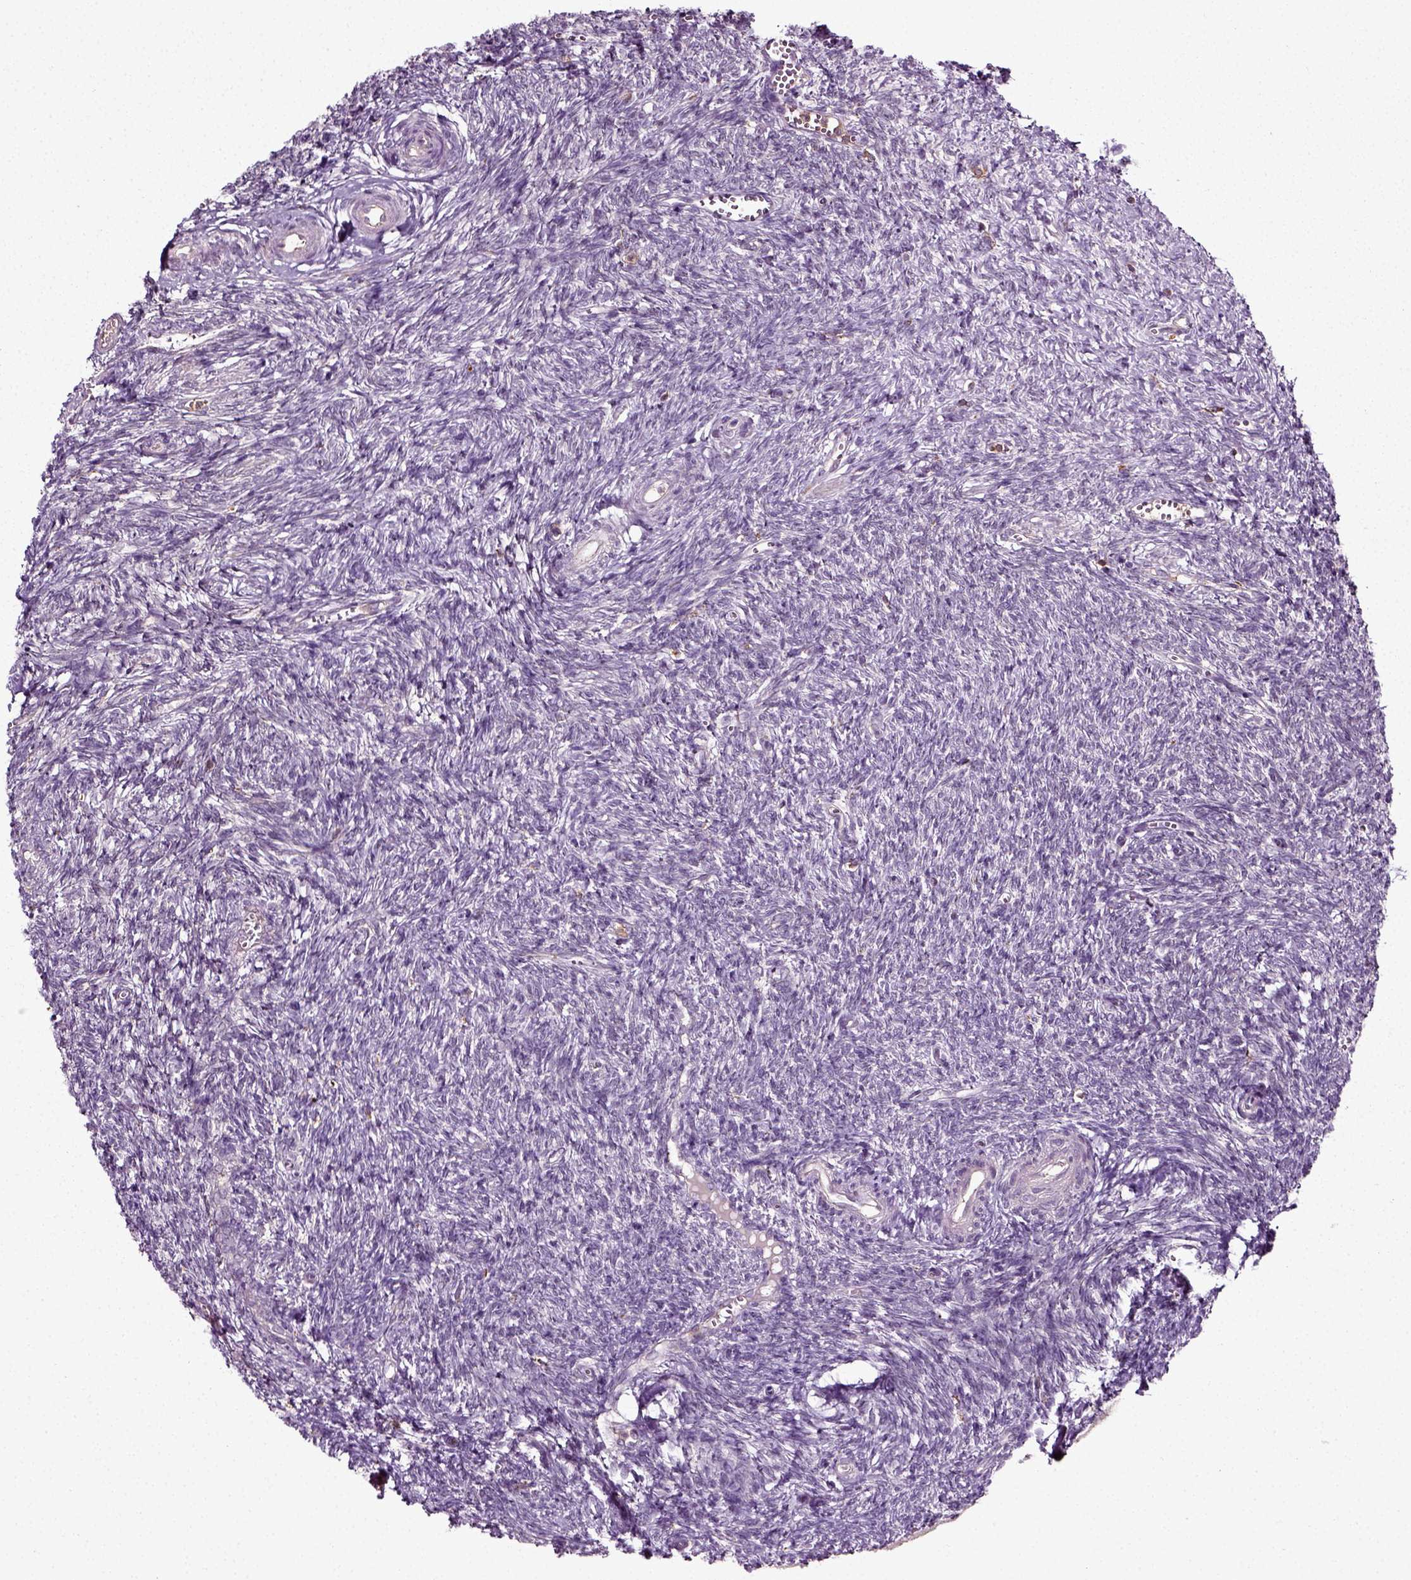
{"staining": {"intensity": "negative", "quantity": "none", "location": "none"}, "tissue": "ovary", "cell_type": "Follicle cells", "image_type": "normal", "snomed": [{"axis": "morphology", "description": "Normal tissue, NOS"}, {"axis": "topography", "description": "Ovary"}], "caption": "DAB immunohistochemical staining of normal human ovary reveals no significant expression in follicle cells. The staining is performed using DAB brown chromogen with nuclei counter-stained in using hematoxylin.", "gene": "RHOF", "patient": {"sex": "female", "age": 43}}